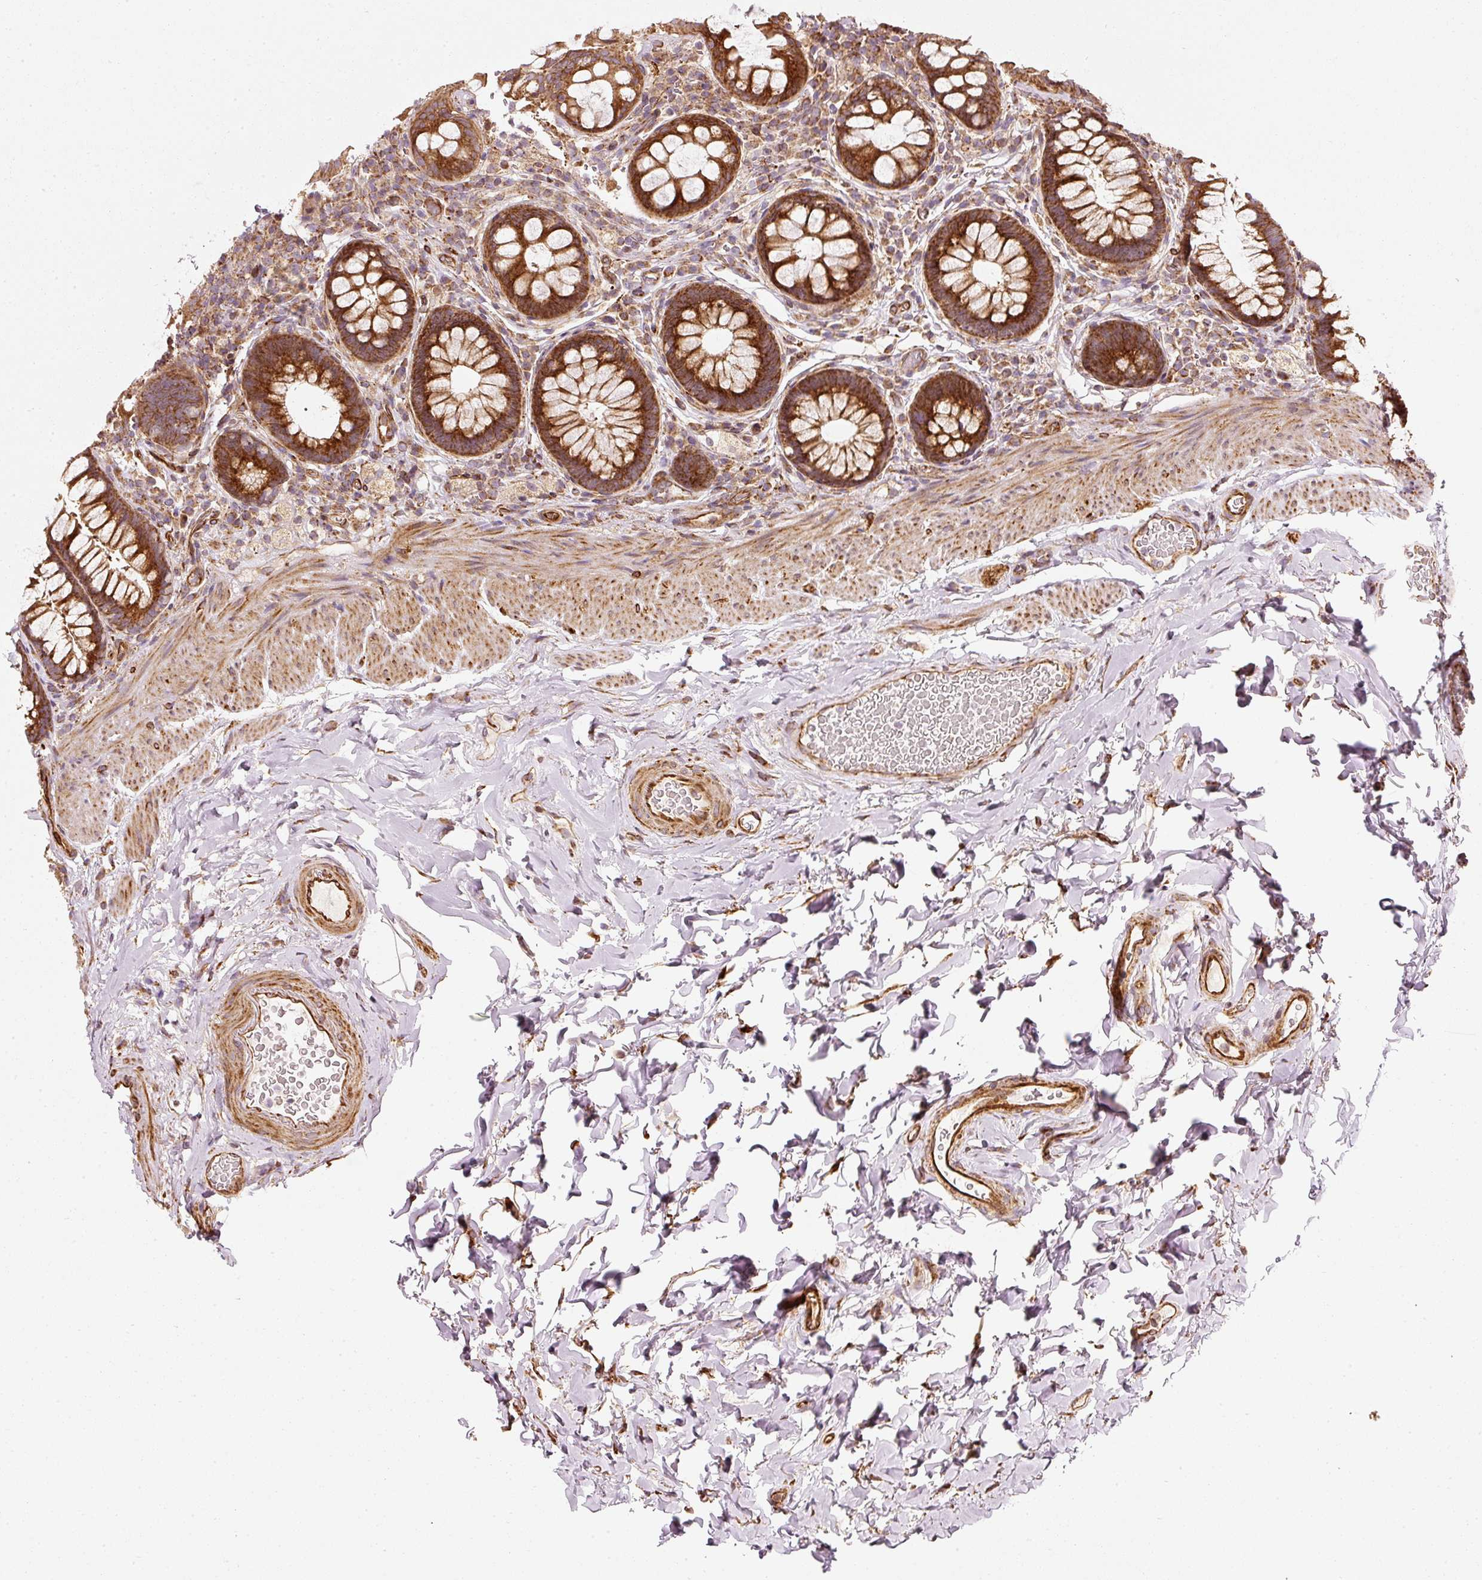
{"staining": {"intensity": "strong", "quantity": ">75%", "location": "cytoplasmic/membranous"}, "tissue": "rectum", "cell_type": "Glandular cells", "image_type": "normal", "snomed": [{"axis": "morphology", "description": "Normal tissue, NOS"}, {"axis": "topography", "description": "Rectum"}], "caption": "This micrograph displays IHC staining of unremarkable rectum, with high strong cytoplasmic/membranous staining in about >75% of glandular cells.", "gene": "ISCU", "patient": {"sex": "female", "age": 69}}